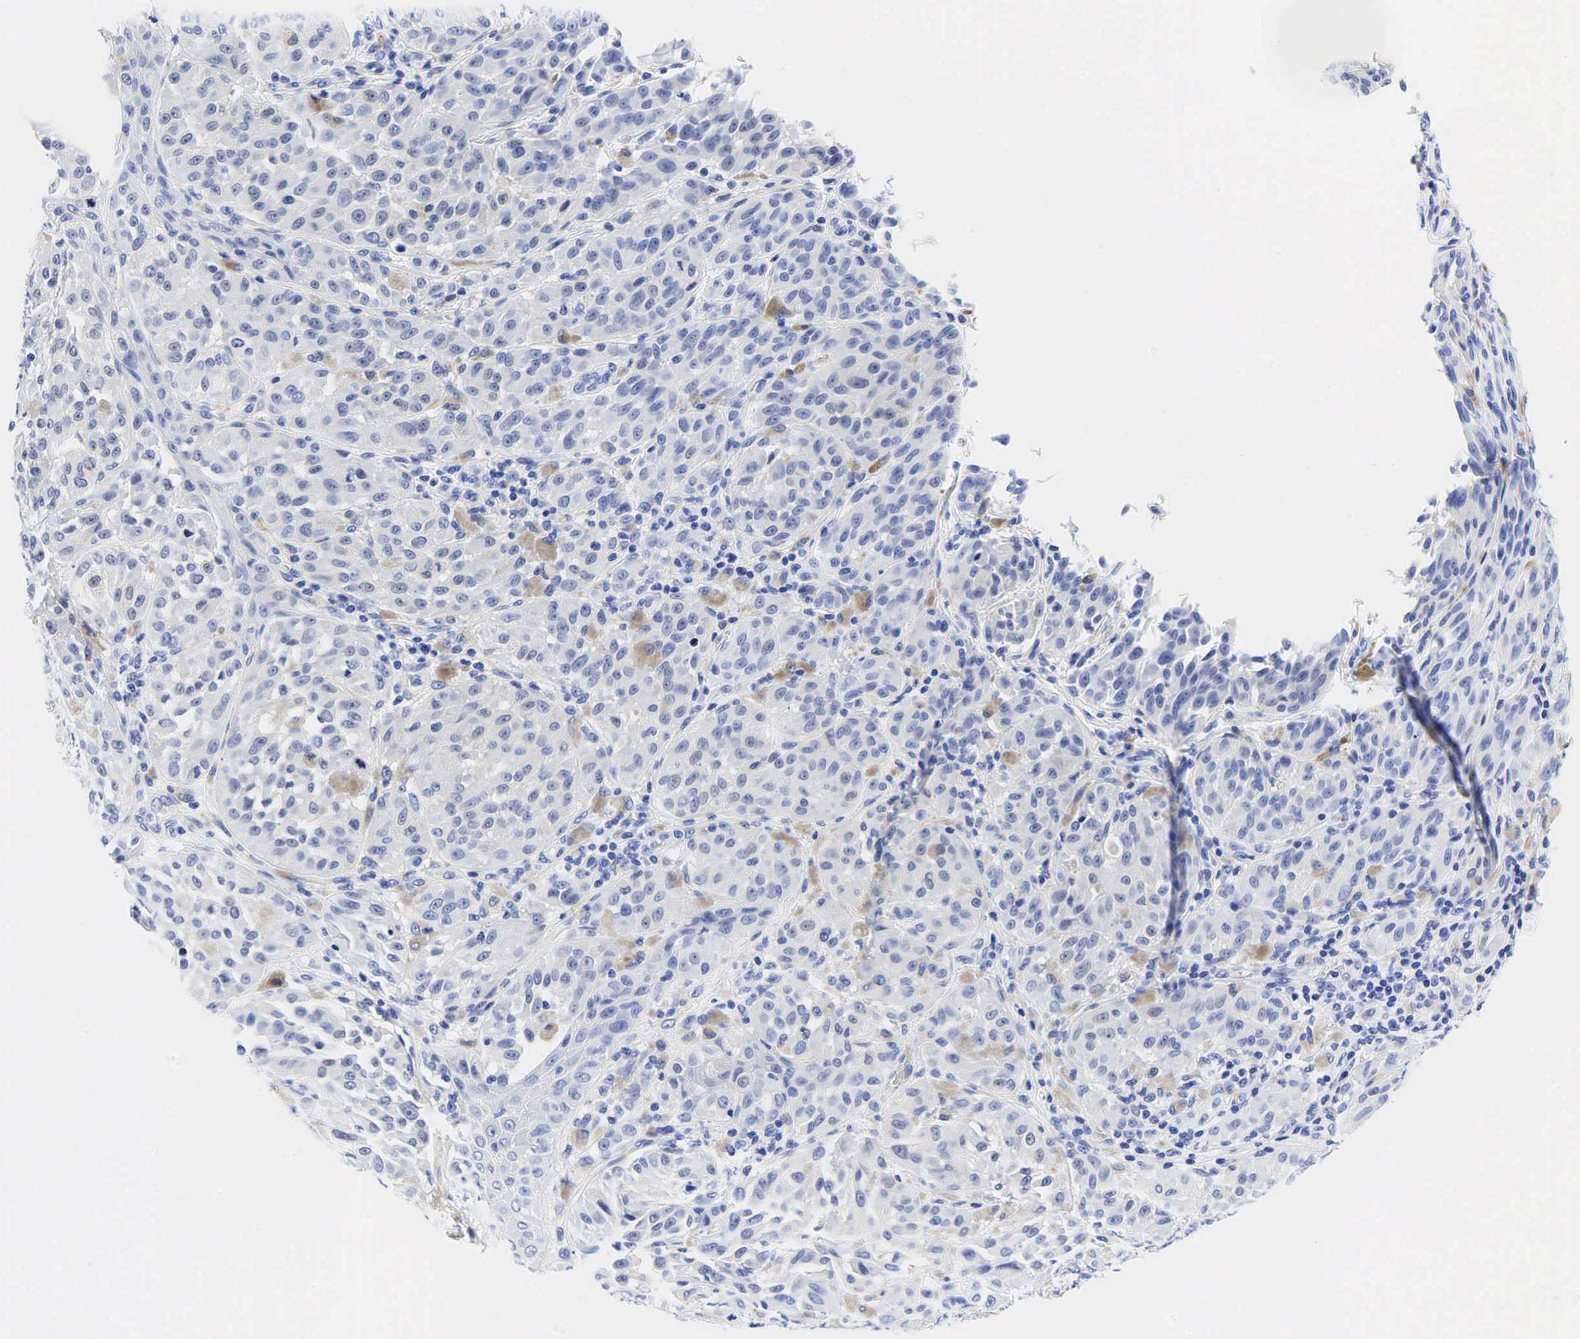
{"staining": {"intensity": "negative", "quantity": "none", "location": "none"}, "tissue": "melanoma", "cell_type": "Tumor cells", "image_type": "cancer", "snomed": [{"axis": "morphology", "description": "Malignant melanoma, NOS"}, {"axis": "topography", "description": "Skin"}], "caption": "The image shows no staining of tumor cells in malignant melanoma. (DAB immunohistochemistry (IHC), high magnification).", "gene": "CEACAM5", "patient": {"sex": "male", "age": 44}}